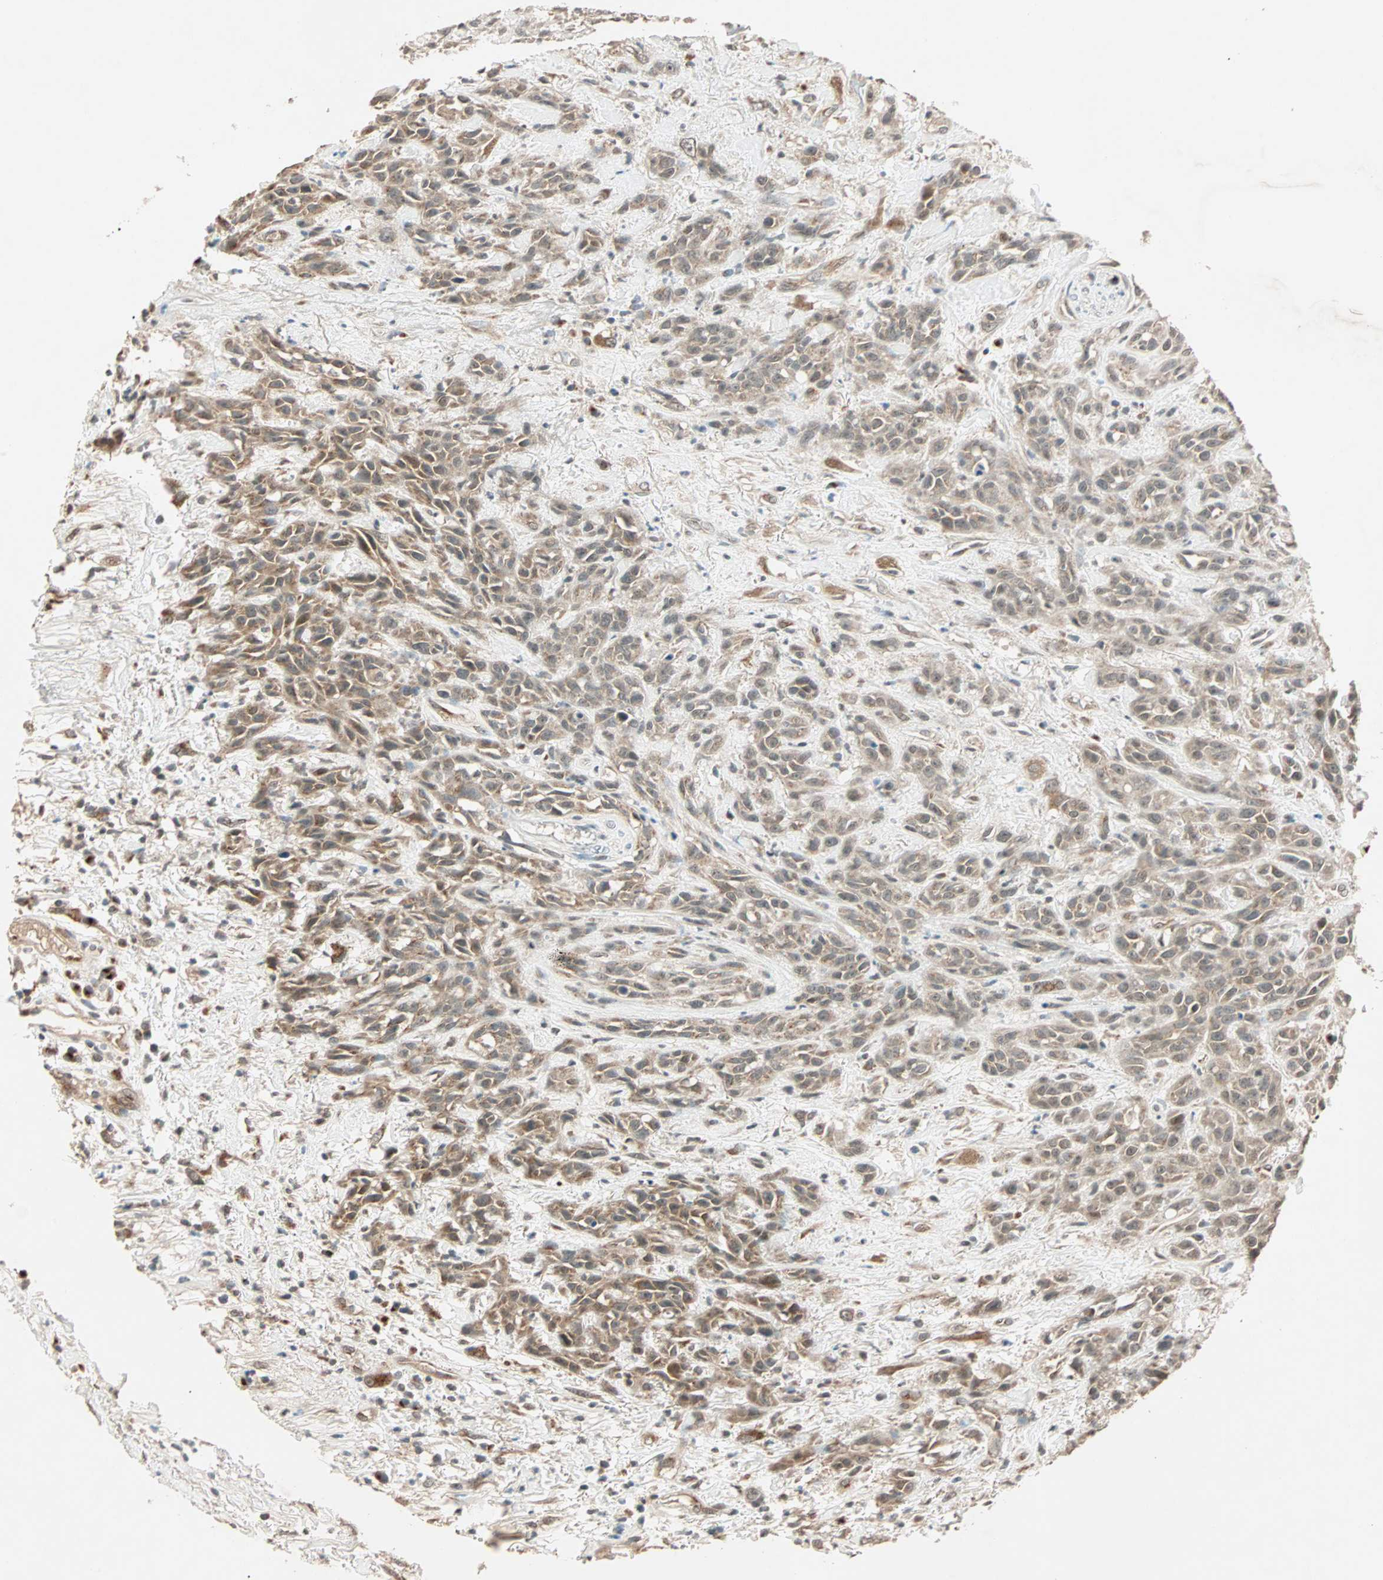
{"staining": {"intensity": "weak", "quantity": ">75%", "location": "cytoplasmic/membranous"}, "tissue": "head and neck cancer", "cell_type": "Tumor cells", "image_type": "cancer", "snomed": [{"axis": "morphology", "description": "Squamous cell carcinoma, NOS"}, {"axis": "topography", "description": "Head-Neck"}], "caption": "Head and neck cancer (squamous cell carcinoma) stained for a protein reveals weak cytoplasmic/membranous positivity in tumor cells.", "gene": "PRDM2", "patient": {"sex": "male", "age": 62}}